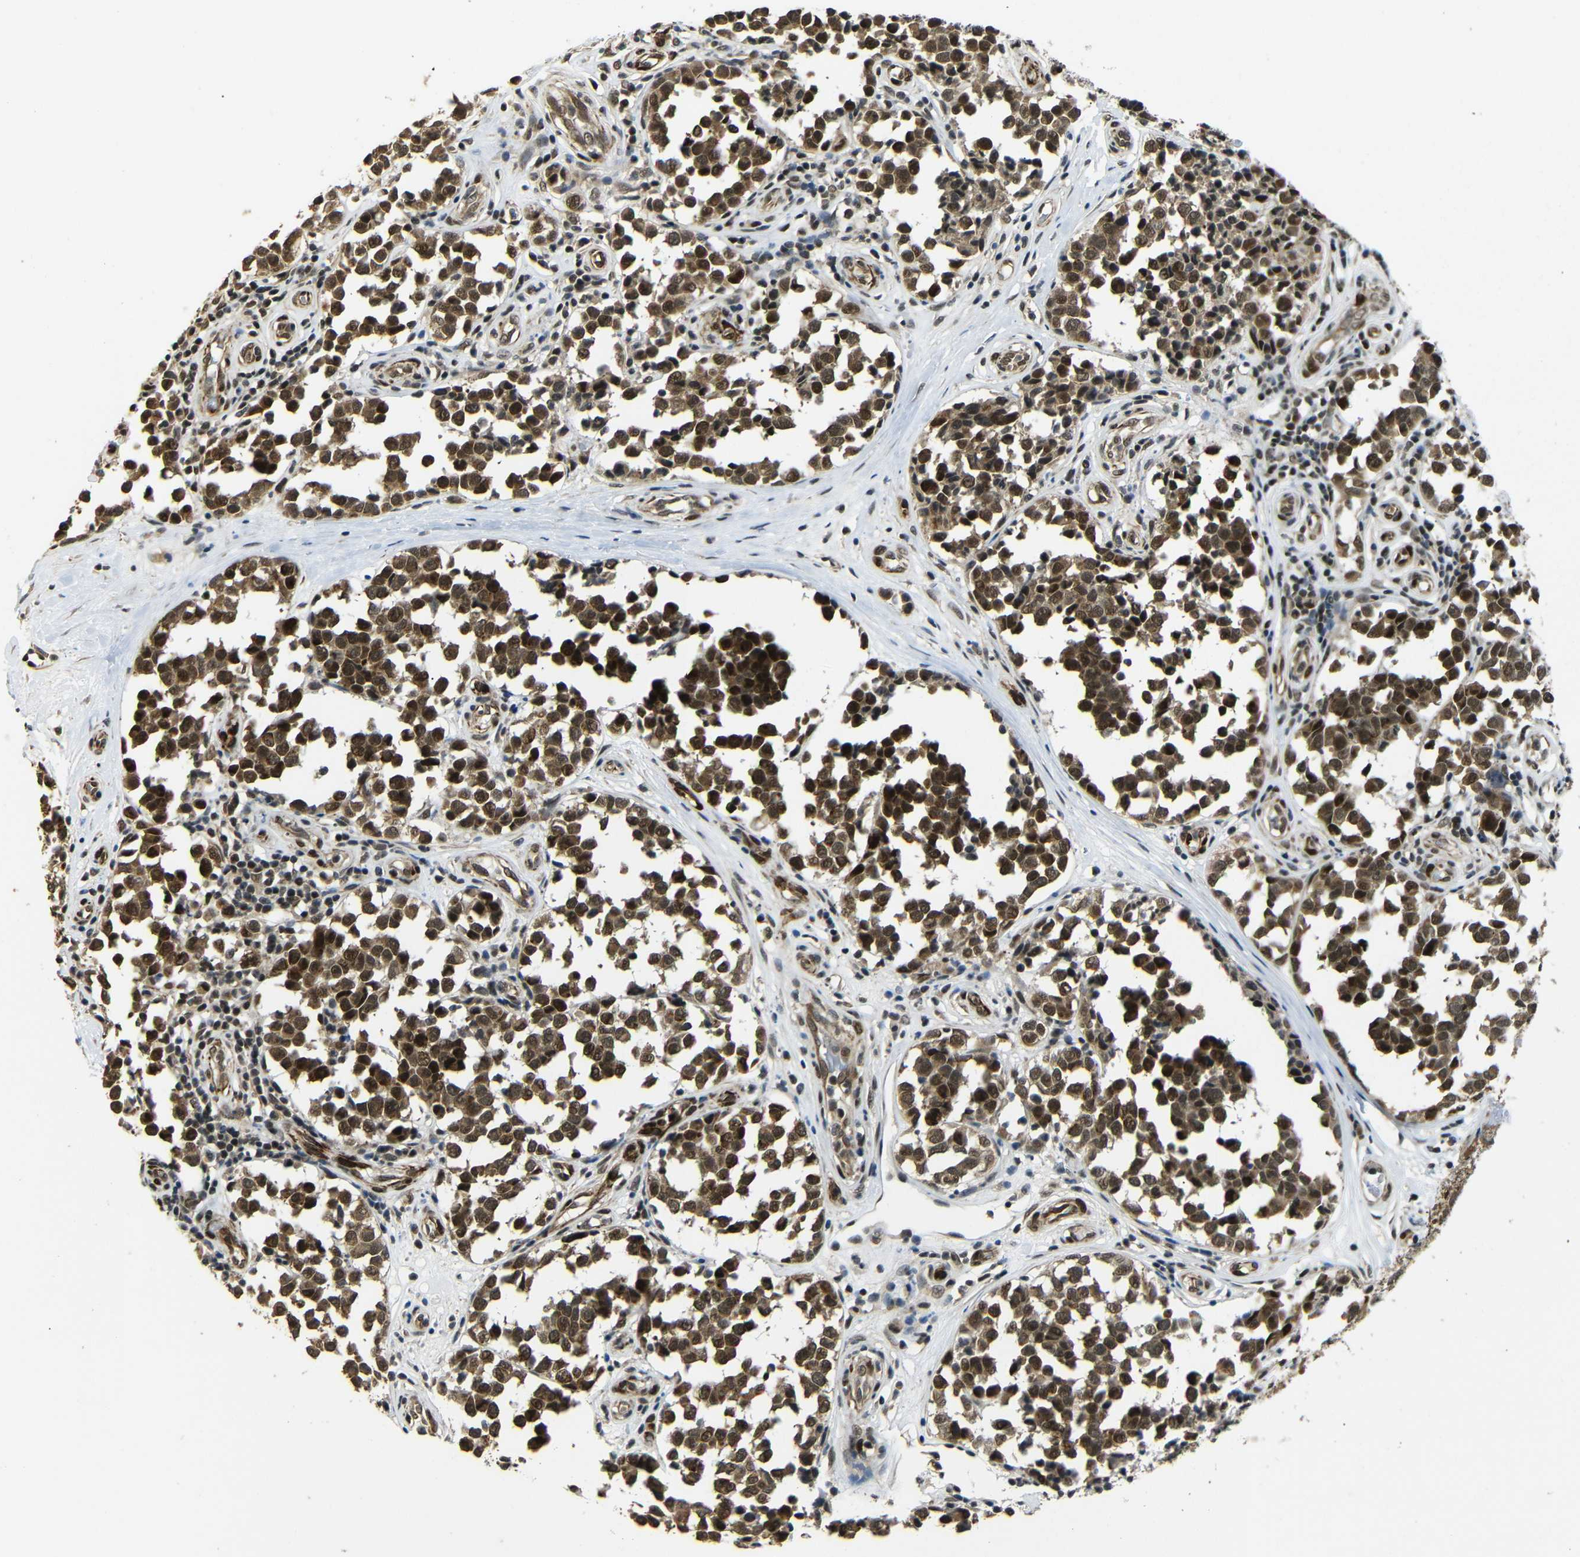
{"staining": {"intensity": "strong", "quantity": ">75%", "location": "cytoplasmic/membranous,nuclear"}, "tissue": "melanoma", "cell_type": "Tumor cells", "image_type": "cancer", "snomed": [{"axis": "morphology", "description": "Malignant melanoma, NOS"}, {"axis": "topography", "description": "Skin"}], "caption": "Tumor cells reveal high levels of strong cytoplasmic/membranous and nuclear staining in about >75% of cells in human melanoma.", "gene": "TBX2", "patient": {"sex": "female", "age": 64}}